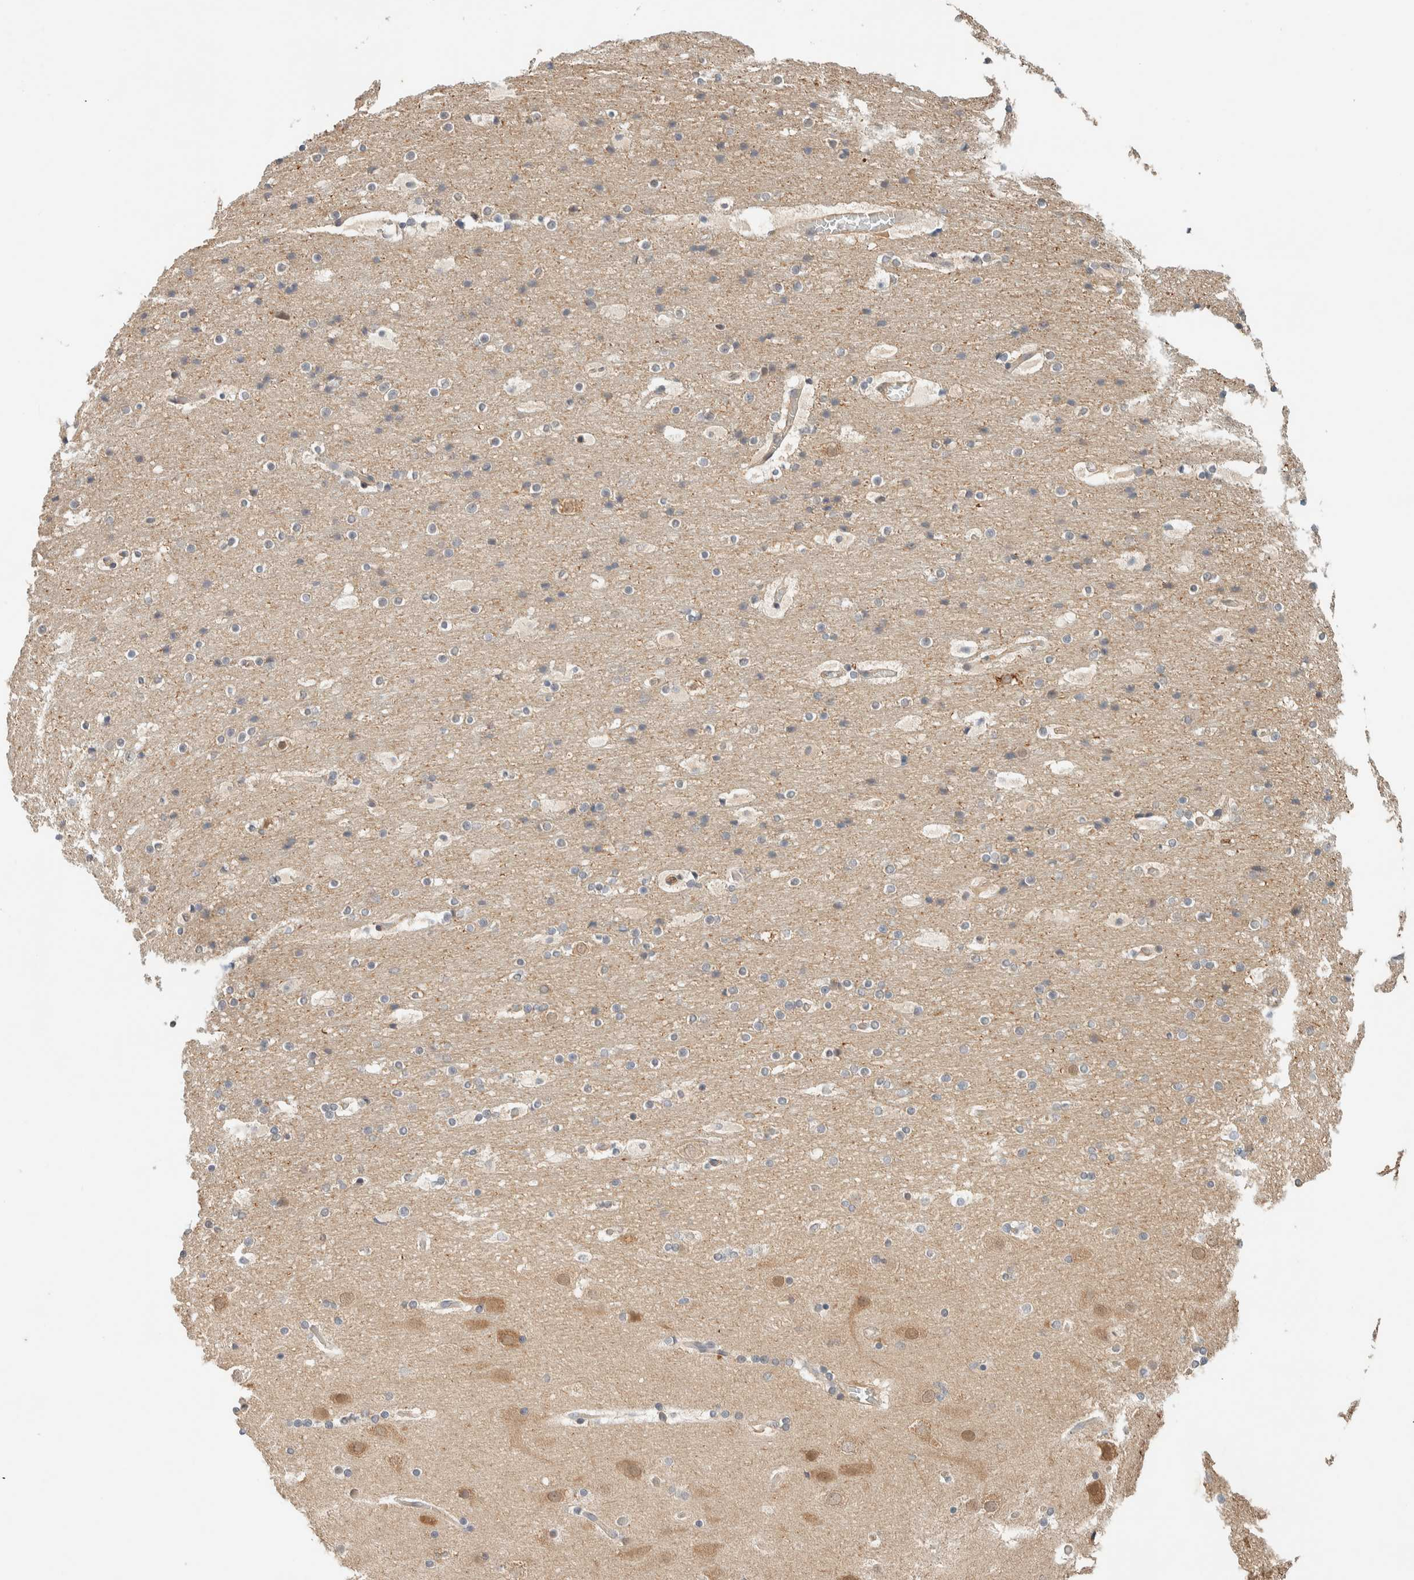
{"staining": {"intensity": "weak", "quantity": "25%-75%", "location": "cytoplasmic/membranous"}, "tissue": "cerebral cortex", "cell_type": "Endothelial cells", "image_type": "normal", "snomed": [{"axis": "morphology", "description": "Normal tissue, NOS"}, {"axis": "topography", "description": "Cerebral cortex"}], "caption": "Endothelial cells exhibit low levels of weak cytoplasmic/membranous positivity in about 25%-75% of cells in normal cerebral cortex.", "gene": "RAB11FIP1", "patient": {"sex": "male", "age": 57}}